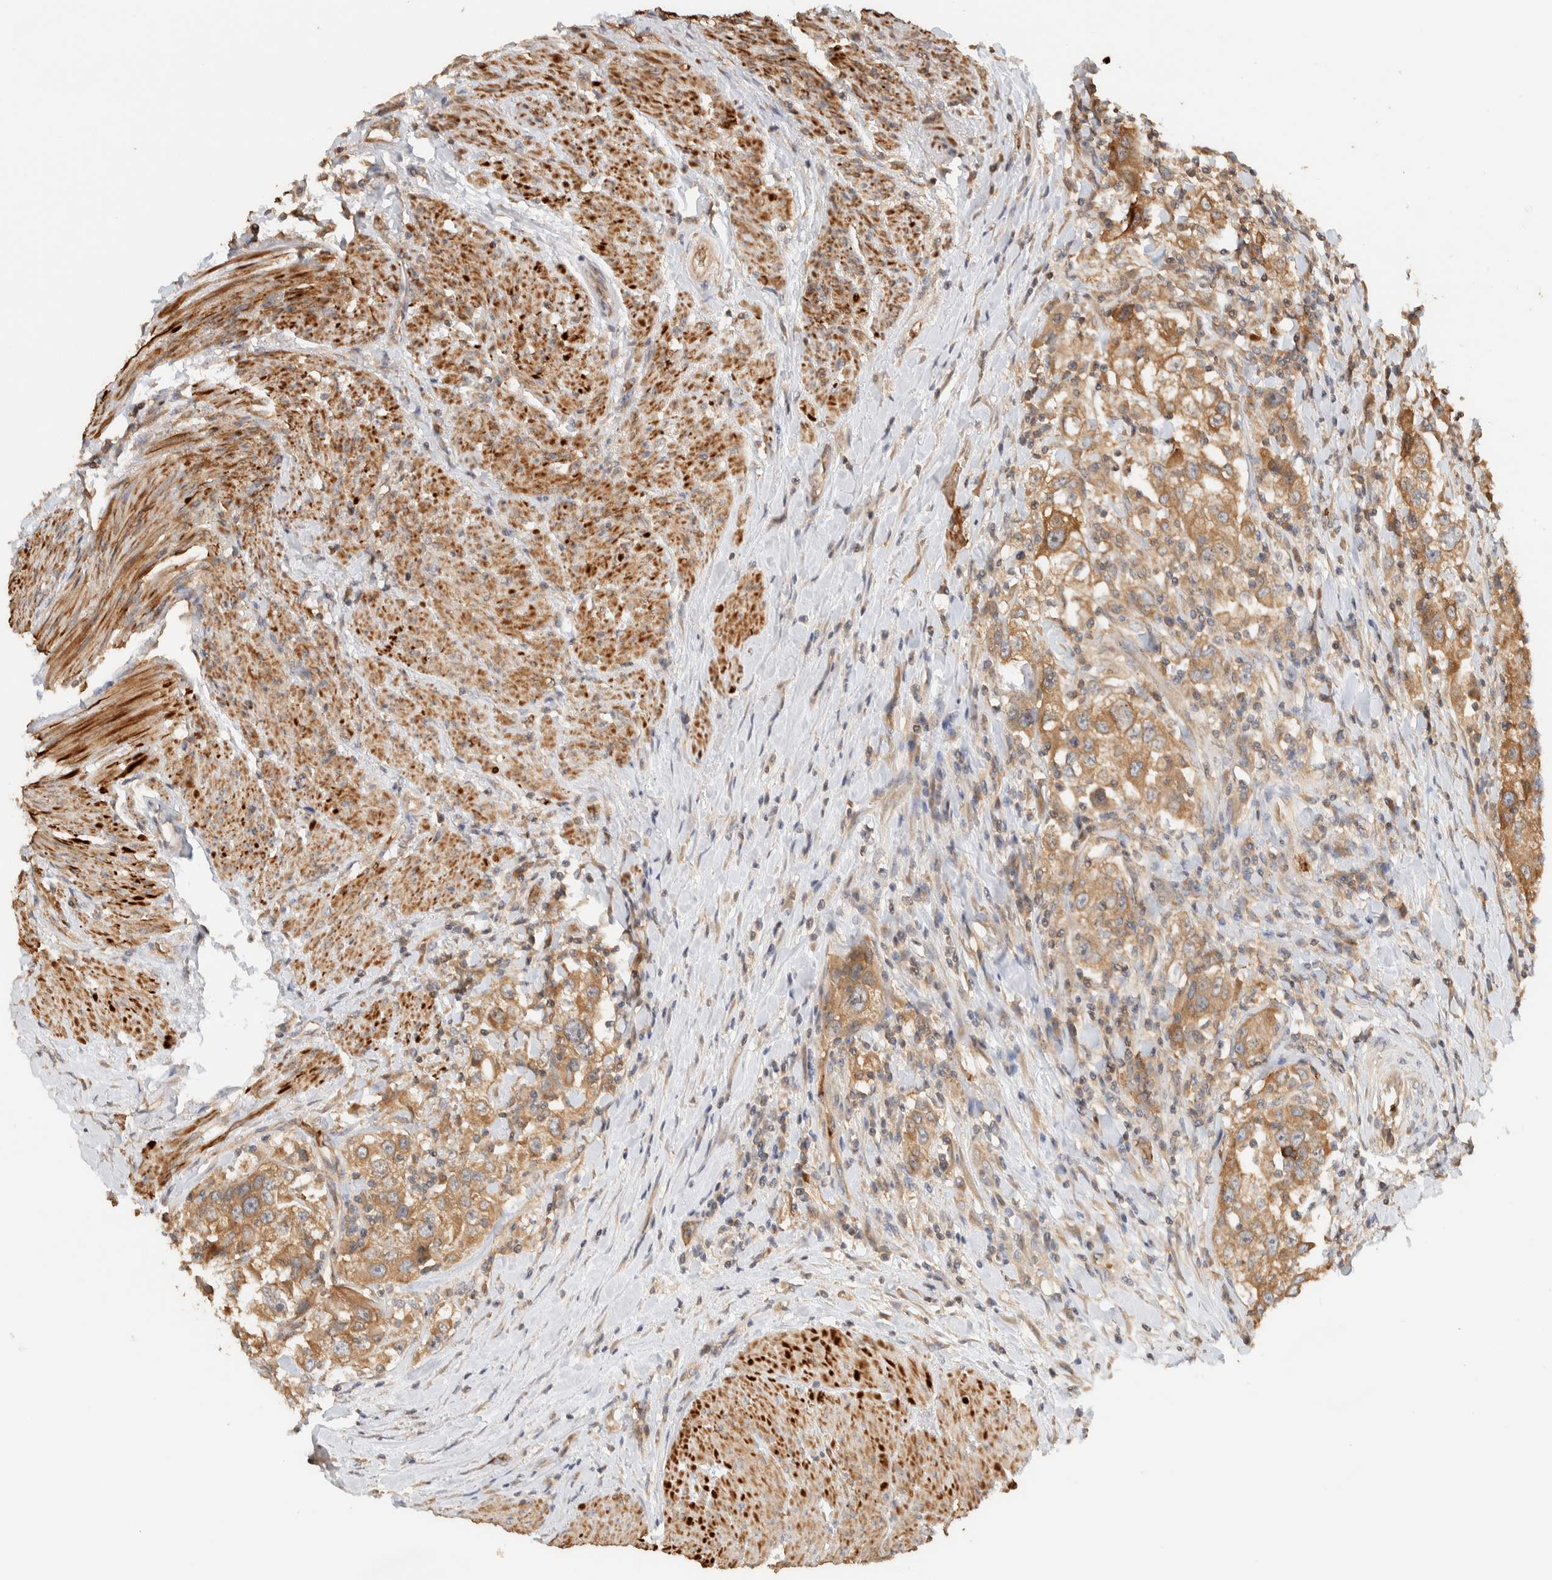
{"staining": {"intensity": "moderate", "quantity": ">75%", "location": "cytoplasmic/membranous"}, "tissue": "urothelial cancer", "cell_type": "Tumor cells", "image_type": "cancer", "snomed": [{"axis": "morphology", "description": "Urothelial carcinoma, High grade"}, {"axis": "topography", "description": "Urinary bladder"}], "caption": "Immunohistochemical staining of urothelial carcinoma (high-grade) shows medium levels of moderate cytoplasmic/membranous protein expression in approximately >75% of tumor cells.", "gene": "TTI2", "patient": {"sex": "female", "age": 80}}